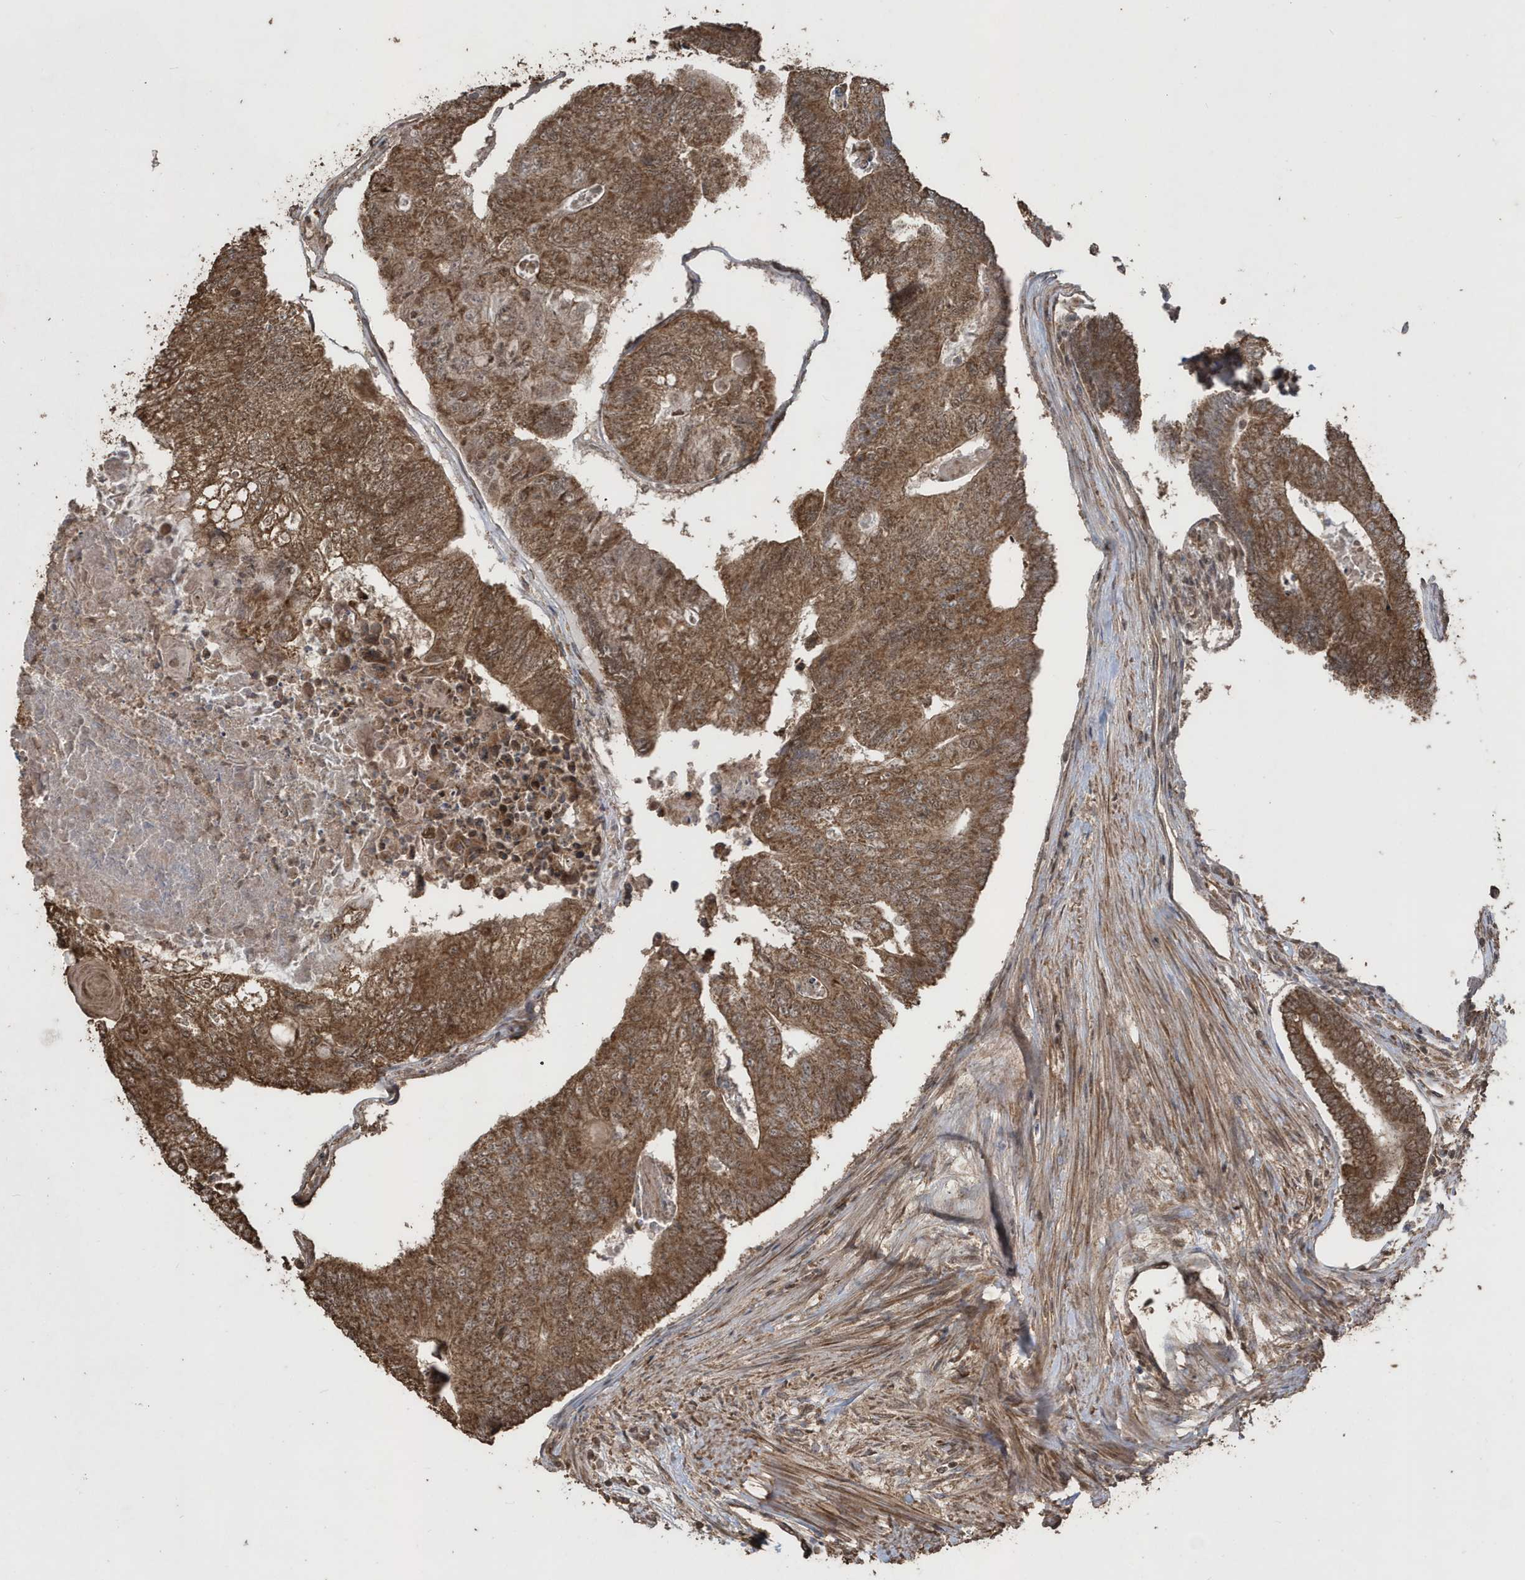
{"staining": {"intensity": "strong", "quantity": ">75%", "location": "cytoplasmic/membranous,nuclear"}, "tissue": "colorectal cancer", "cell_type": "Tumor cells", "image_type": "cancer", "snomed": [{"axis": "morphology", "description": "Adenocarcinoma, NOS"}, {"axis": "topography", "description": "Colon"}], "caption": "A high-resolution micrograph shows immunohistochemistry (IHC) staining of adenocarcinoma (colorectal), which reveals strong cytoplasmic/membranous and nuclear staining in about >75% of tumor cells. (Brightfield microscopy of DAB IHC at high magnification).", "gene": "PAXBP1", "patient": {"sex": "female", "age": 67}}